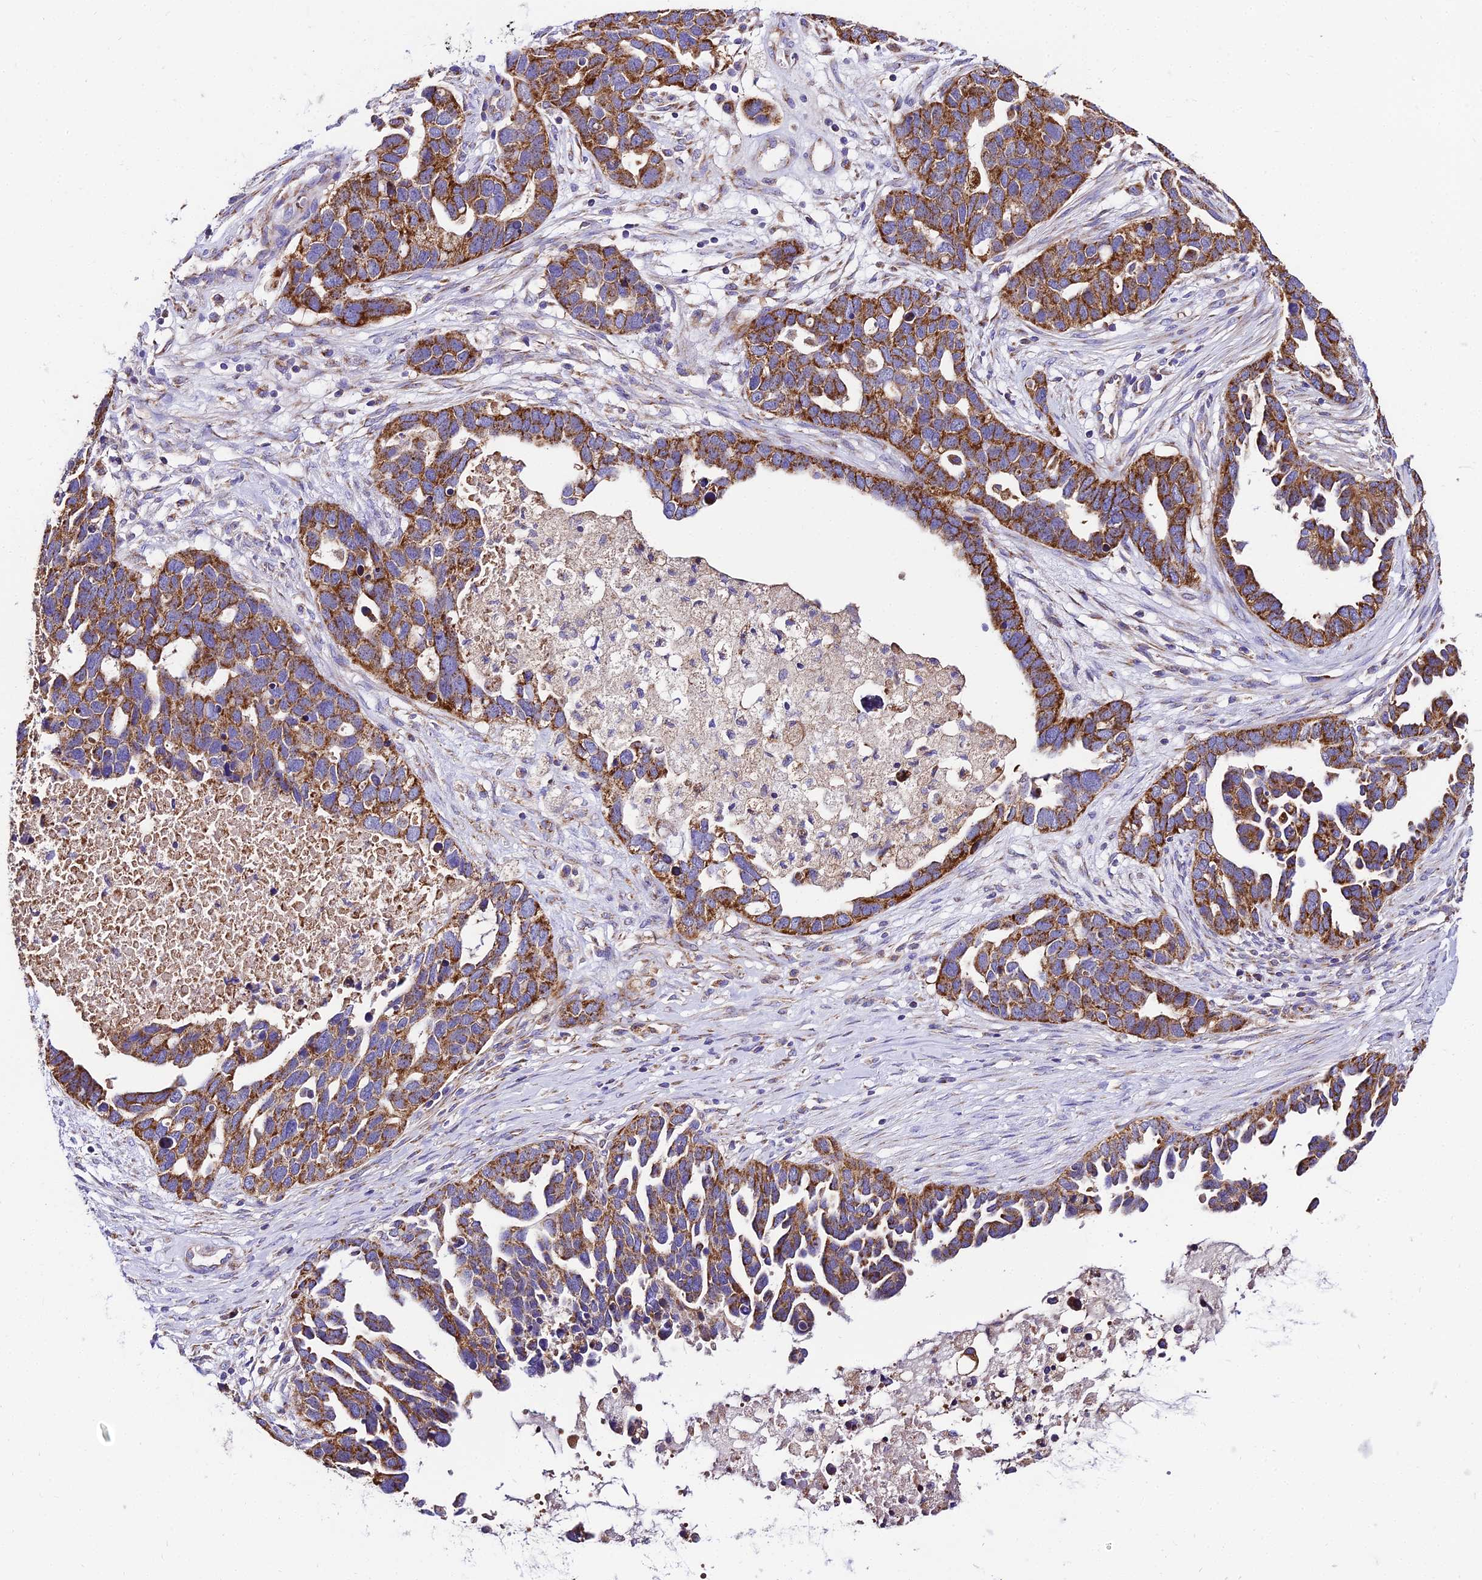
{"staining": {"intensity": "strong", "quantity": ">75%", "location": "cytoplasmic/membranous"}, "tissue": "ovarian cancer", "cell_type": "Tumor cells", "image_type": "cancer", "snomed": [{"axis": "morphology", "description": "Cystadenocarcinoma, serous, NOS"}, {"axis": "topography", "description": "Ovary"}], "caption": "A high-resolution photomicrograph shows immunohistochemistry (IHC) staining of ovarian cancer (serous cystadenocarcinoma), which reveals strong cytoplasmic/membranous positivity in about >75% of tumor cells. The staining is performed using DAB brown chromogen to label protein expression. The nuclei are counter-stained blue using hematoxylin.", "gene": "OCIAD1", "patient": {"sex": "female", "age": 54}}